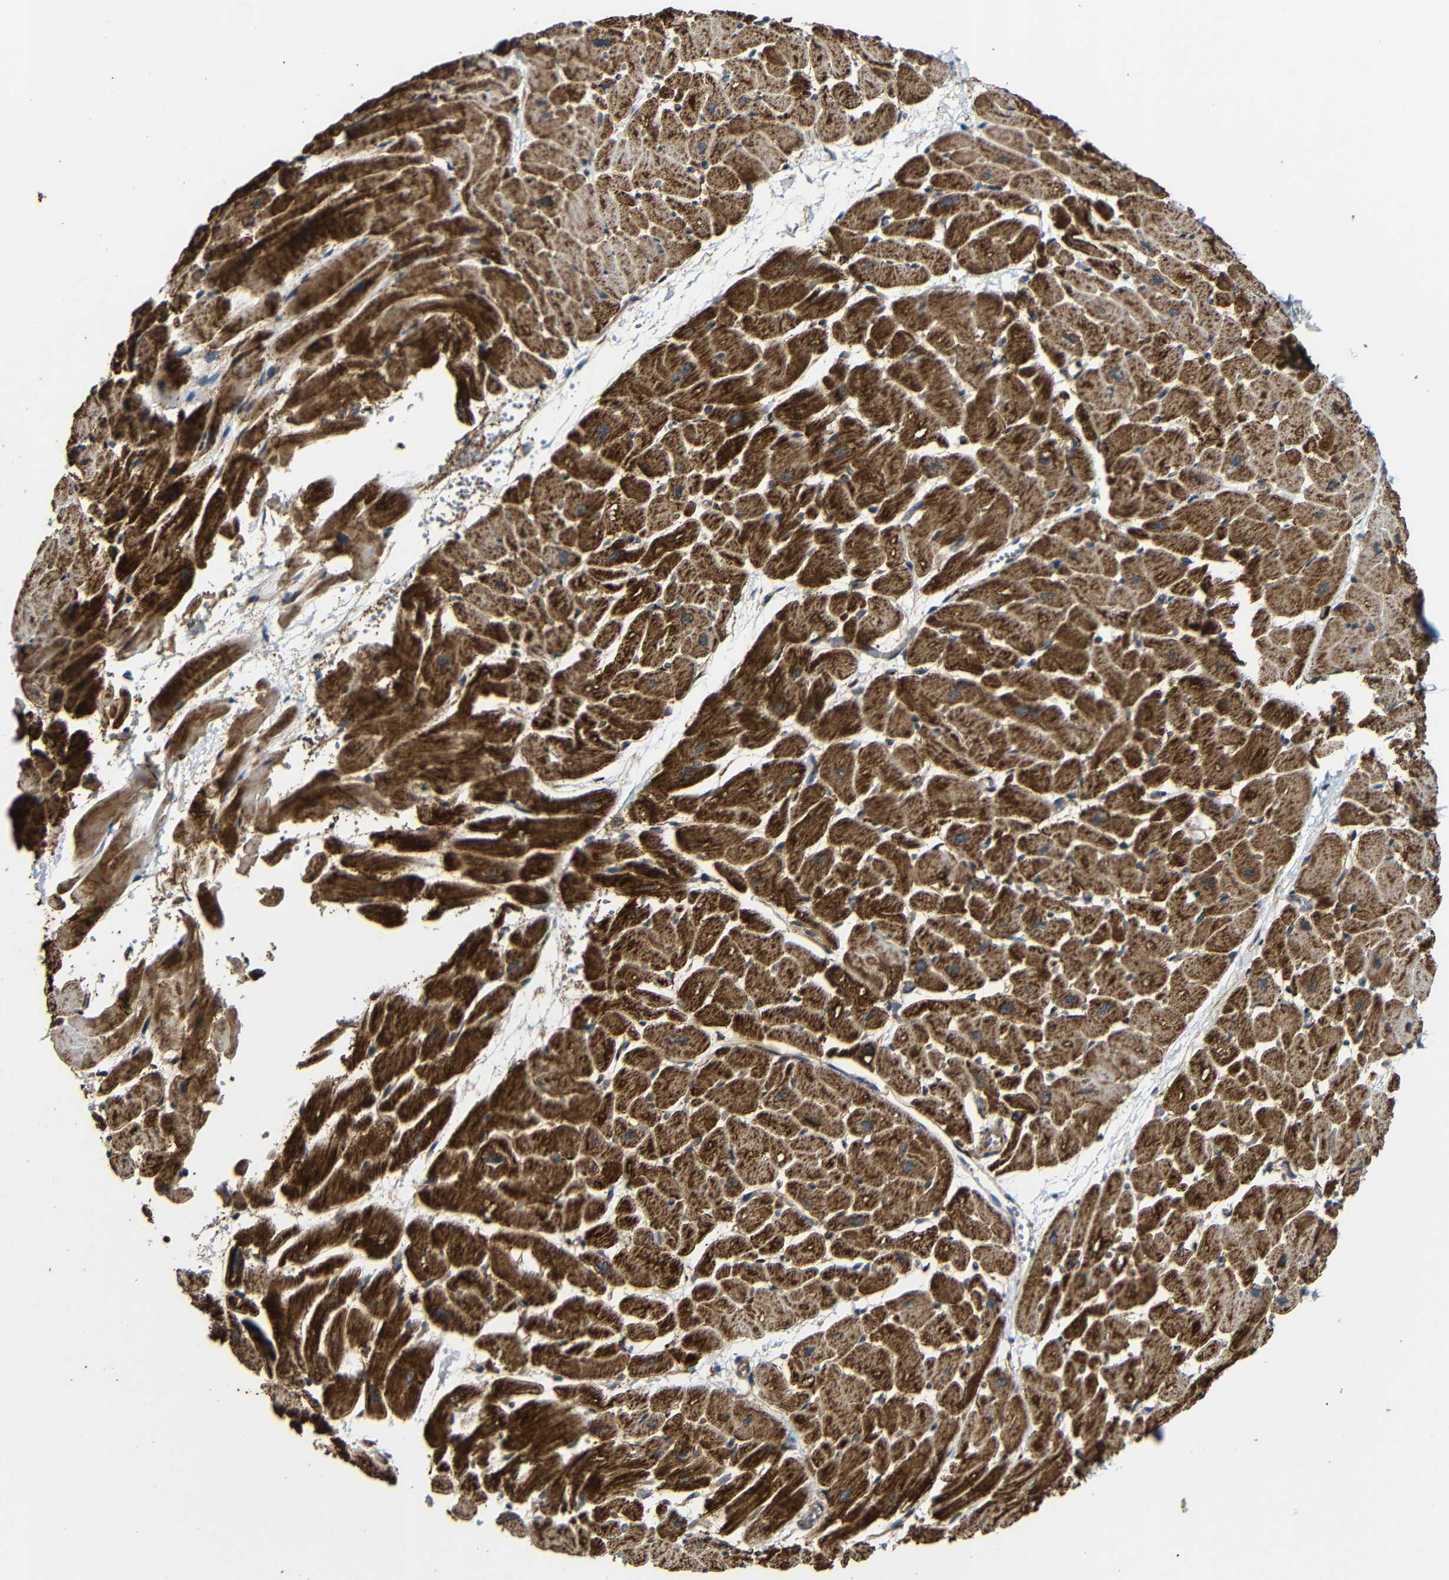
{"staining": {"intensity": "strong", "quantity": ">75%", "location": "cytoplasmic/membranous"}, "tissue": "heart muscle", "cell_type": "Cardiomyocytes", "image_type": "normal", "snomed": [{"axis": "morphology", "description": "Normal tissue, NOS"}, {"axis": "topography", "description": "Heart"}], "caption": "Immunohistochemistry (DAB (3,3'-diaminobenzidine)) staining of unremarkable human heart muscle exhibits strong cytoplasmic/membranous protein staining in about >75% of cardiomyocytes.", "gene": "KANK4", "patient": {"sex": "male", "age": 45}}